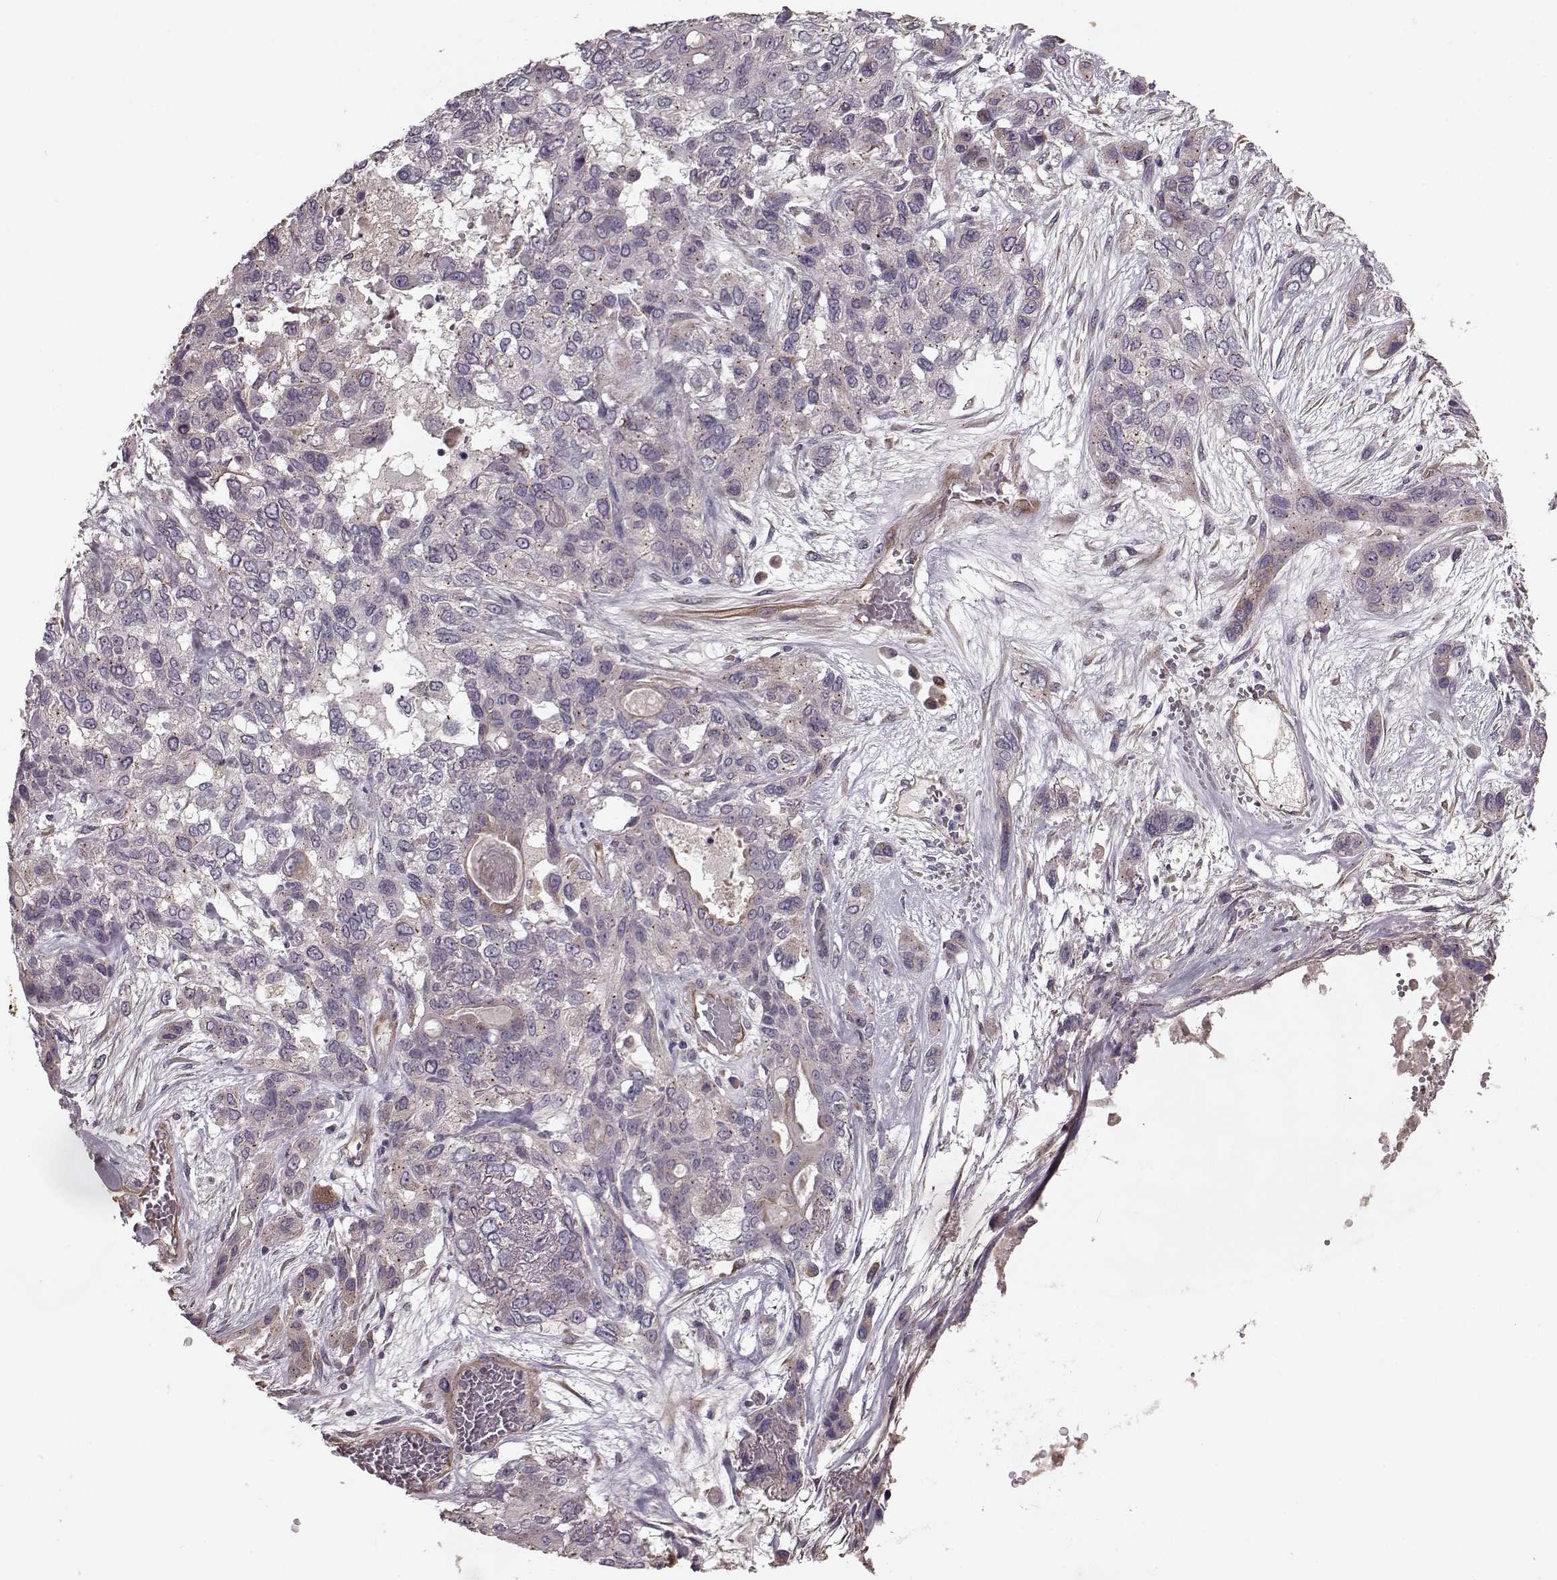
{"staining": {"intensity": "negative", "quantity": "none", "location": "none"}, "tissue": "lung cancer", "cell_type": "Tumor cells", "image_type": "cancer", "snomed": [{"axis": "morphology", "description": "Squamous cell carcinoma, NOS"}, {"axis": "topography", "description": "Lung"}], "caption": "A histopathology image of human lung cancer (squamous cell carcinoma) is negative for staining in tumor cells.", "gene": "NTF3", "patient": {"sex": "female", "age": 70}}